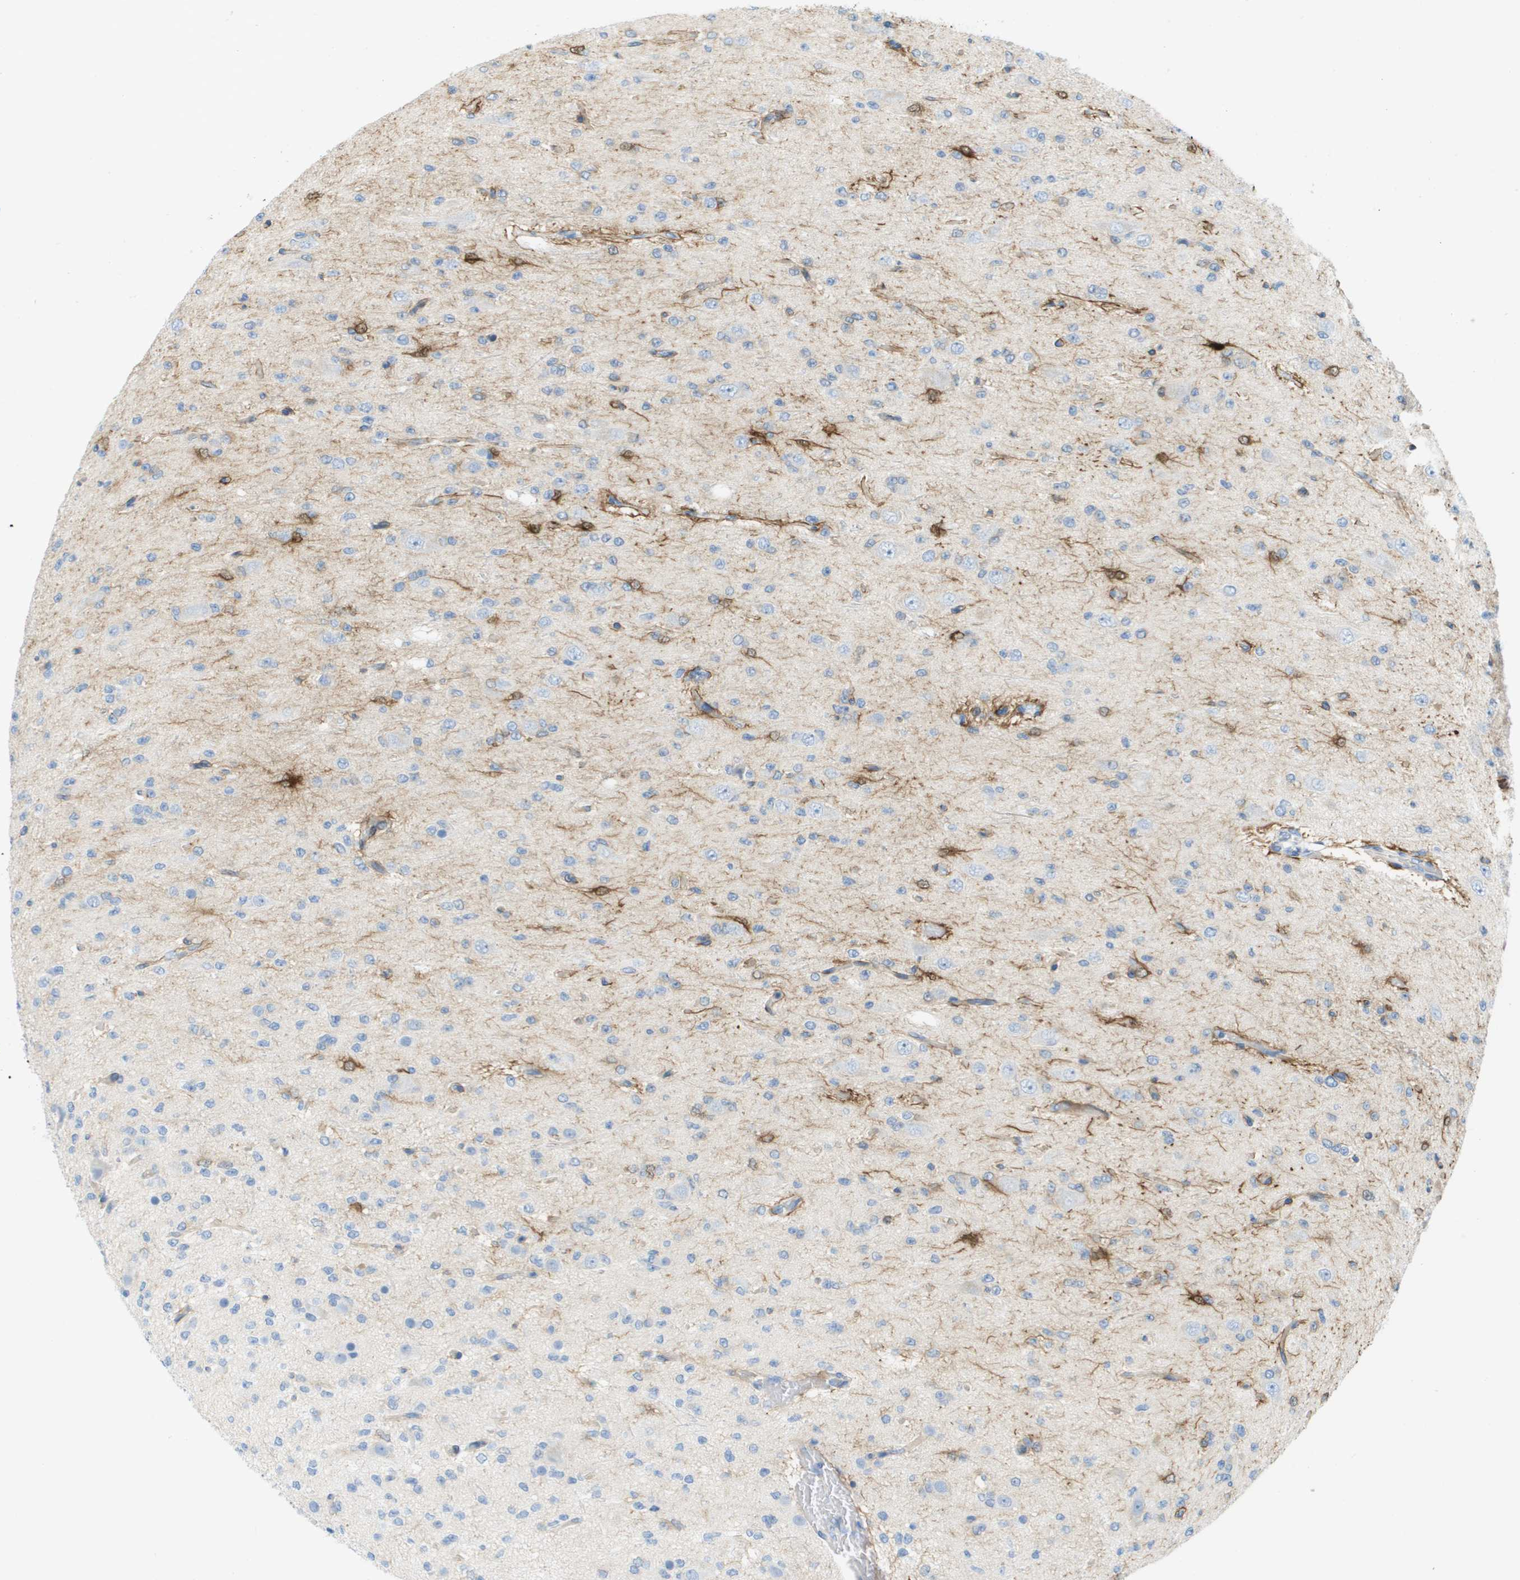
{"staining": {"intensity": "negative", "quantity": "none", "location": "none"}, "tissue": "glioma", "cell_type": "Tumor cells", "image_type": "cancer", "snomed": [{"axis": "morphology", "description": "Glioma, malignant, Low grade"}, {"axis": "topography", "description": "Brain"}], "caption": "The image exhibits no staining of tumor cells in malignant glioma (low-grade). Brightfield microscopy of immunohistochemistry stained with DAB (brown) and hematoxylin (blue), captured at high magnification.", "gene": "CUL9", "patient": {"sex": "male", "age": 38}}